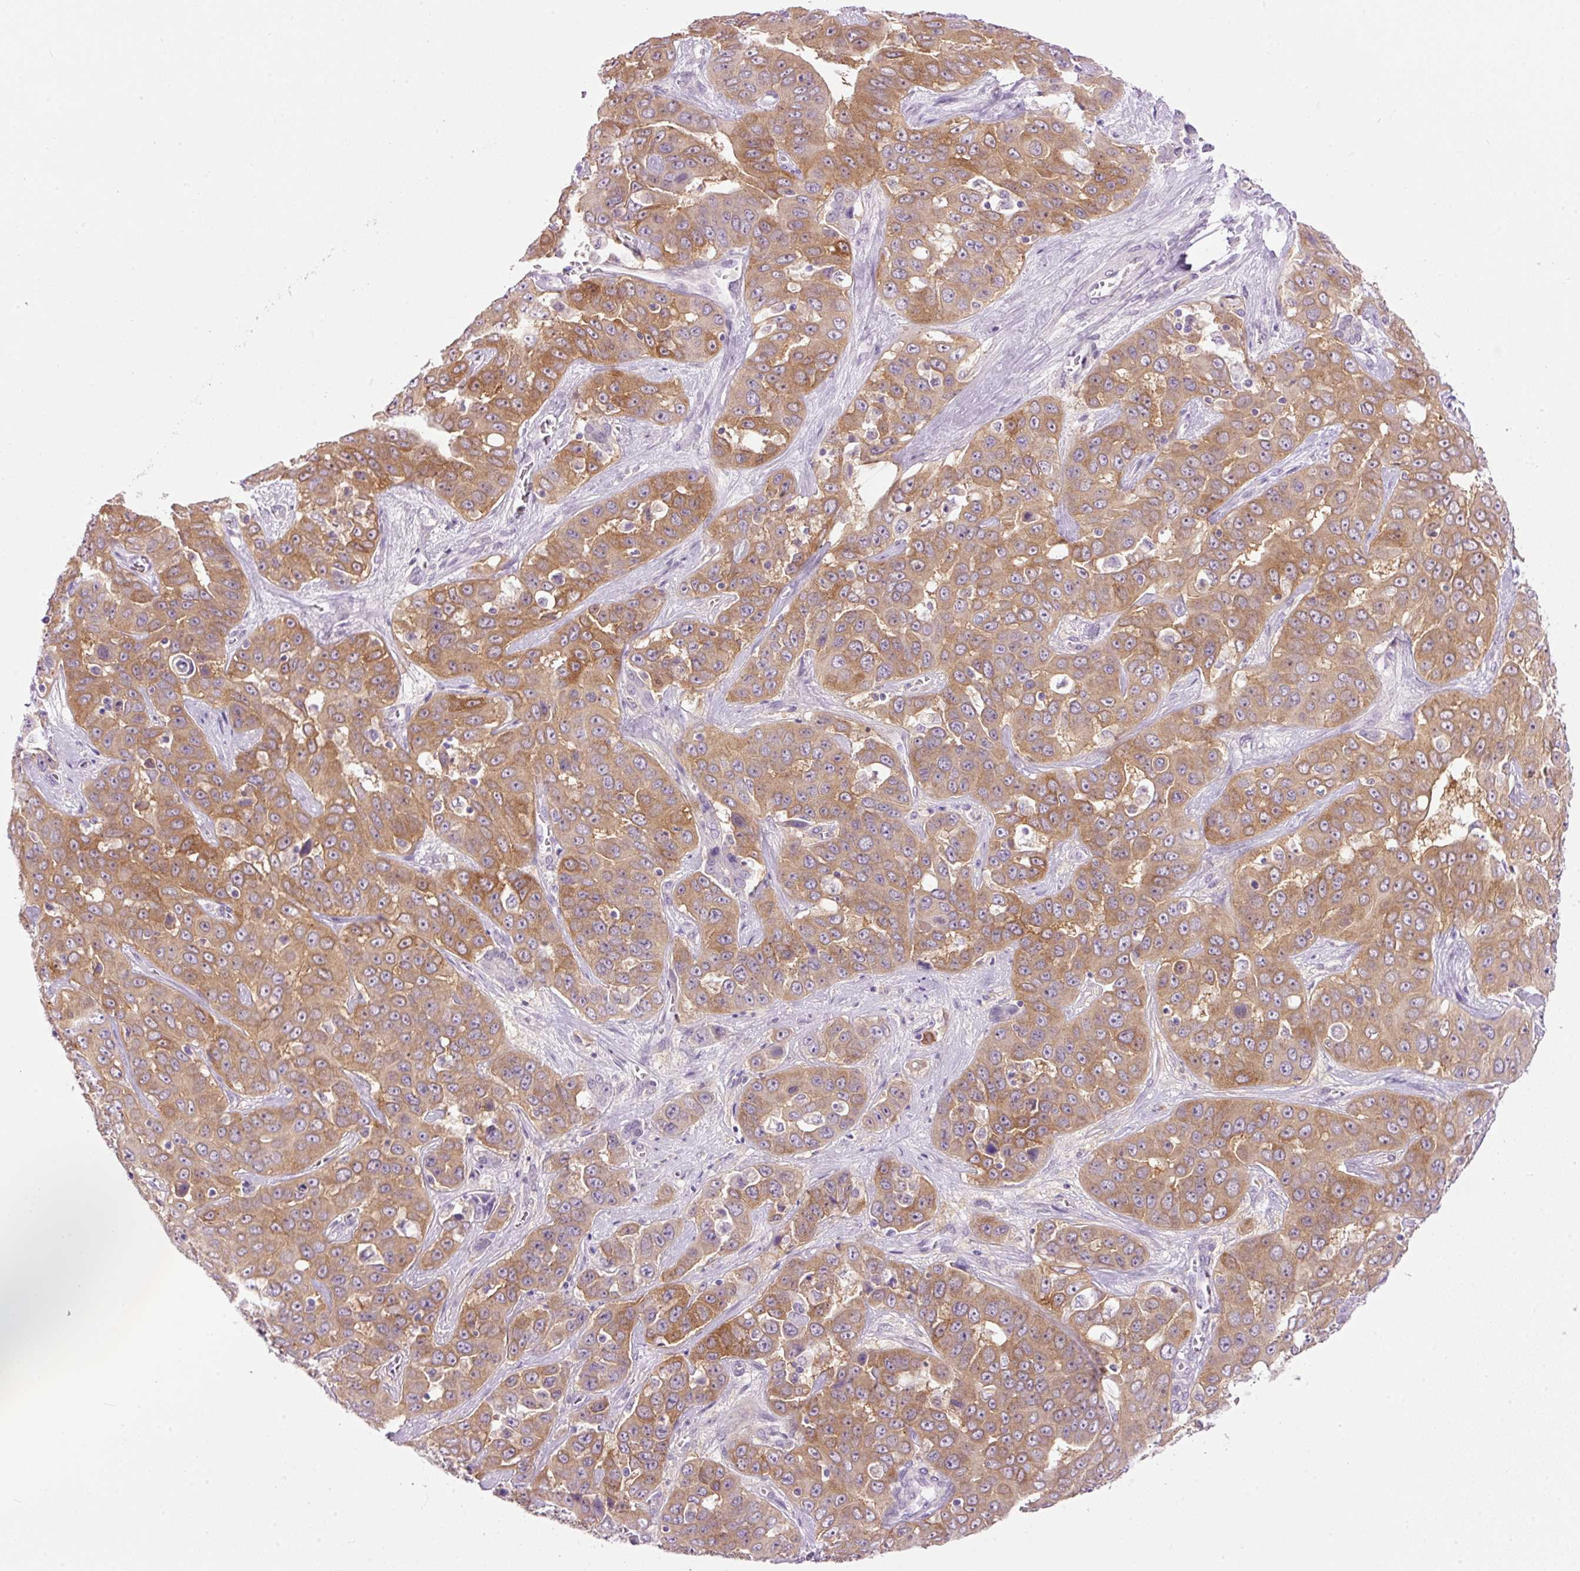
{"staining": {"intensity": "moderate", "quantity": ">75%", "location": "cytoplasmic/membranous"}, "tissue": "liver cancer", "cell_type": "Tumor cells", "image_type": "cancer", "snomed": [{"axis": "morphology", "description": "Cholangiocarcinoma"}, {"axis": "topography", "description": "Liver"}], "caption": "High-power microscopy captured an immunohistochemistry (IHC) micrograph of liver cancer (cholangiocarcinoma), revealing moderate cytoplasmic/membranous staining in about >75% of tumor cells. The staining is performed using DAB brown chromogen to label protein expression. The nuclei are counter-stained blue using hematoxylin.", "gene": "SRC", "patient": {"sex": "female", "age": 52}}